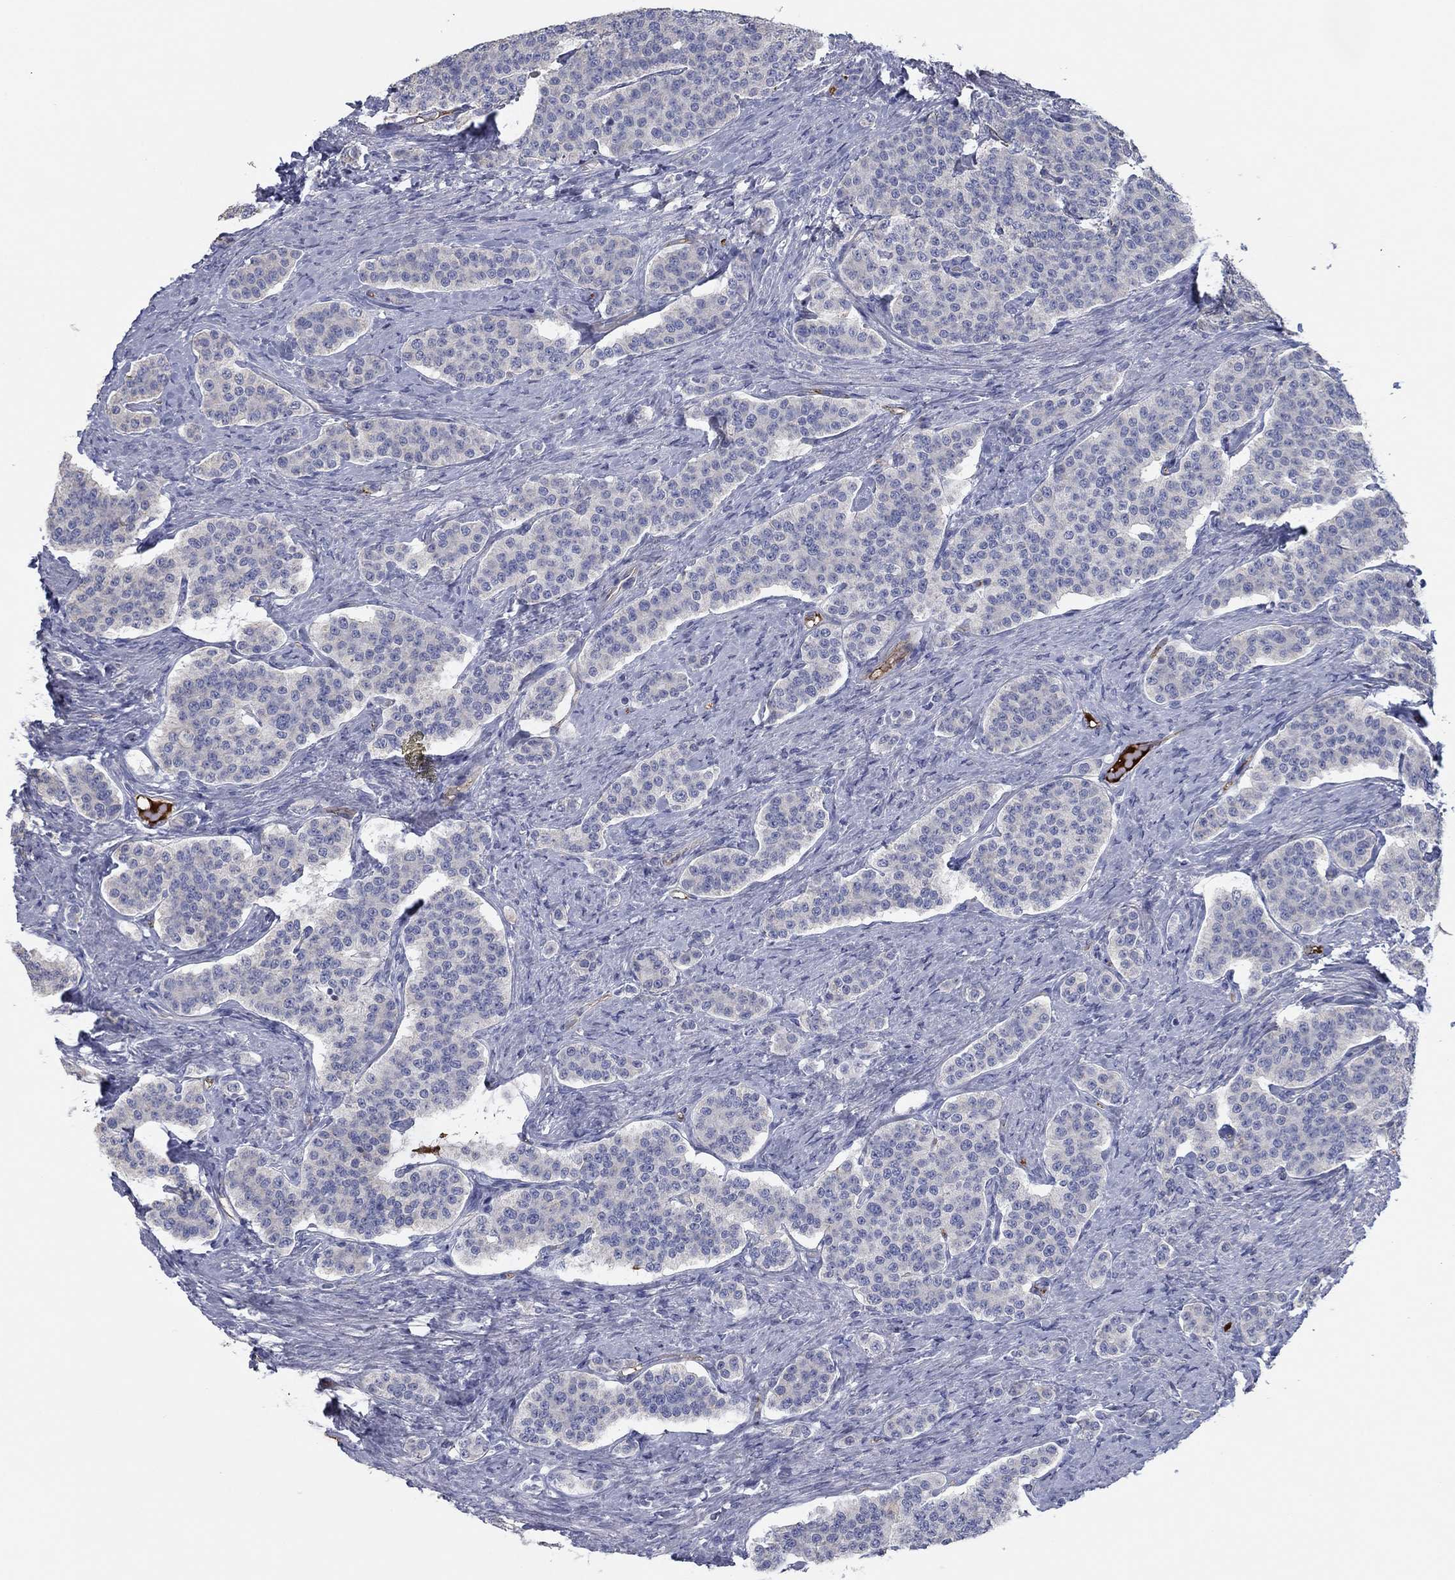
{"staining": {"intensity": "negative", "quantity": "none", "location": "none"}, "tissue": "carcinoid", "cell_type": "Tumor cells", "image_type": "cancer", "snomed": [{"axis": "morphology", "description": "Carcinoid, malignant, NOS"}, {"axis": "topography", "description": "Small intestine"}], "caption": "Immunohistochemistry image of neoplastic tissue: human carcinoid (malignant) stained with DAB displays no significant protein positivity in tumor cells. (Immunohistochemistry (ihc), brightfield microscopy, high magnification).", "gene": "APOC3", "patient": {"sex": "female", "age": 58}}